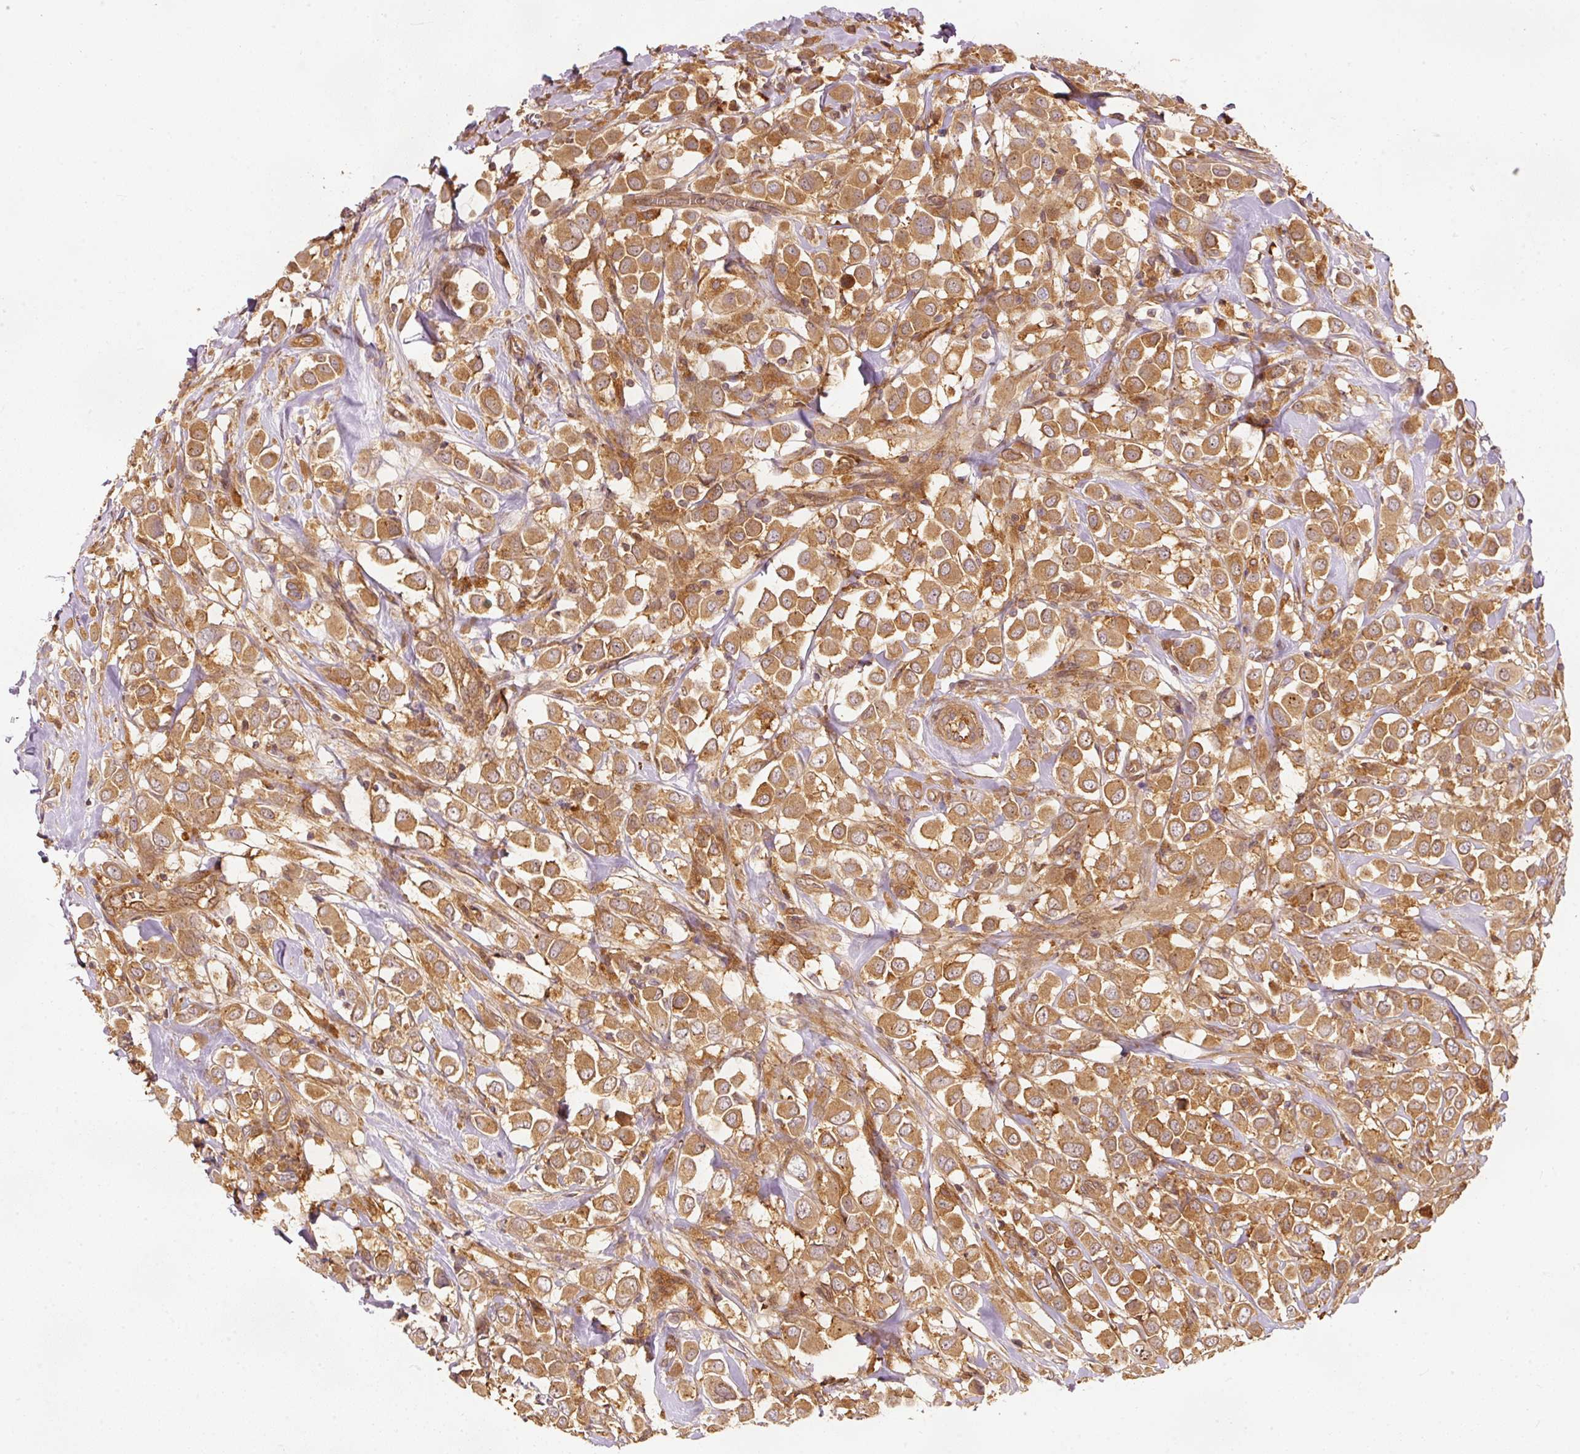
{"staining": {"intensity": "moderate", "quantity": ">75%", "location": "cytoplasmic/membranous"}, "tissue": "breast cancer", "cell_type": "Tumor cells", "image_type": "cancer", "snomed": [{"axis": "morphology", "description": "Duct carcinoma"}, {"axis": "topography", "description": "Breast"}], "caption": "Immunohistochemistry of human breast infiltrating ductal carcinoma demonstrates medium levels of moderate cytoplasmic/membranous expression in approximately >75% of tumor cells.", "gene": "EIF3B", "patient": {"sex": "female", "age": 61}}